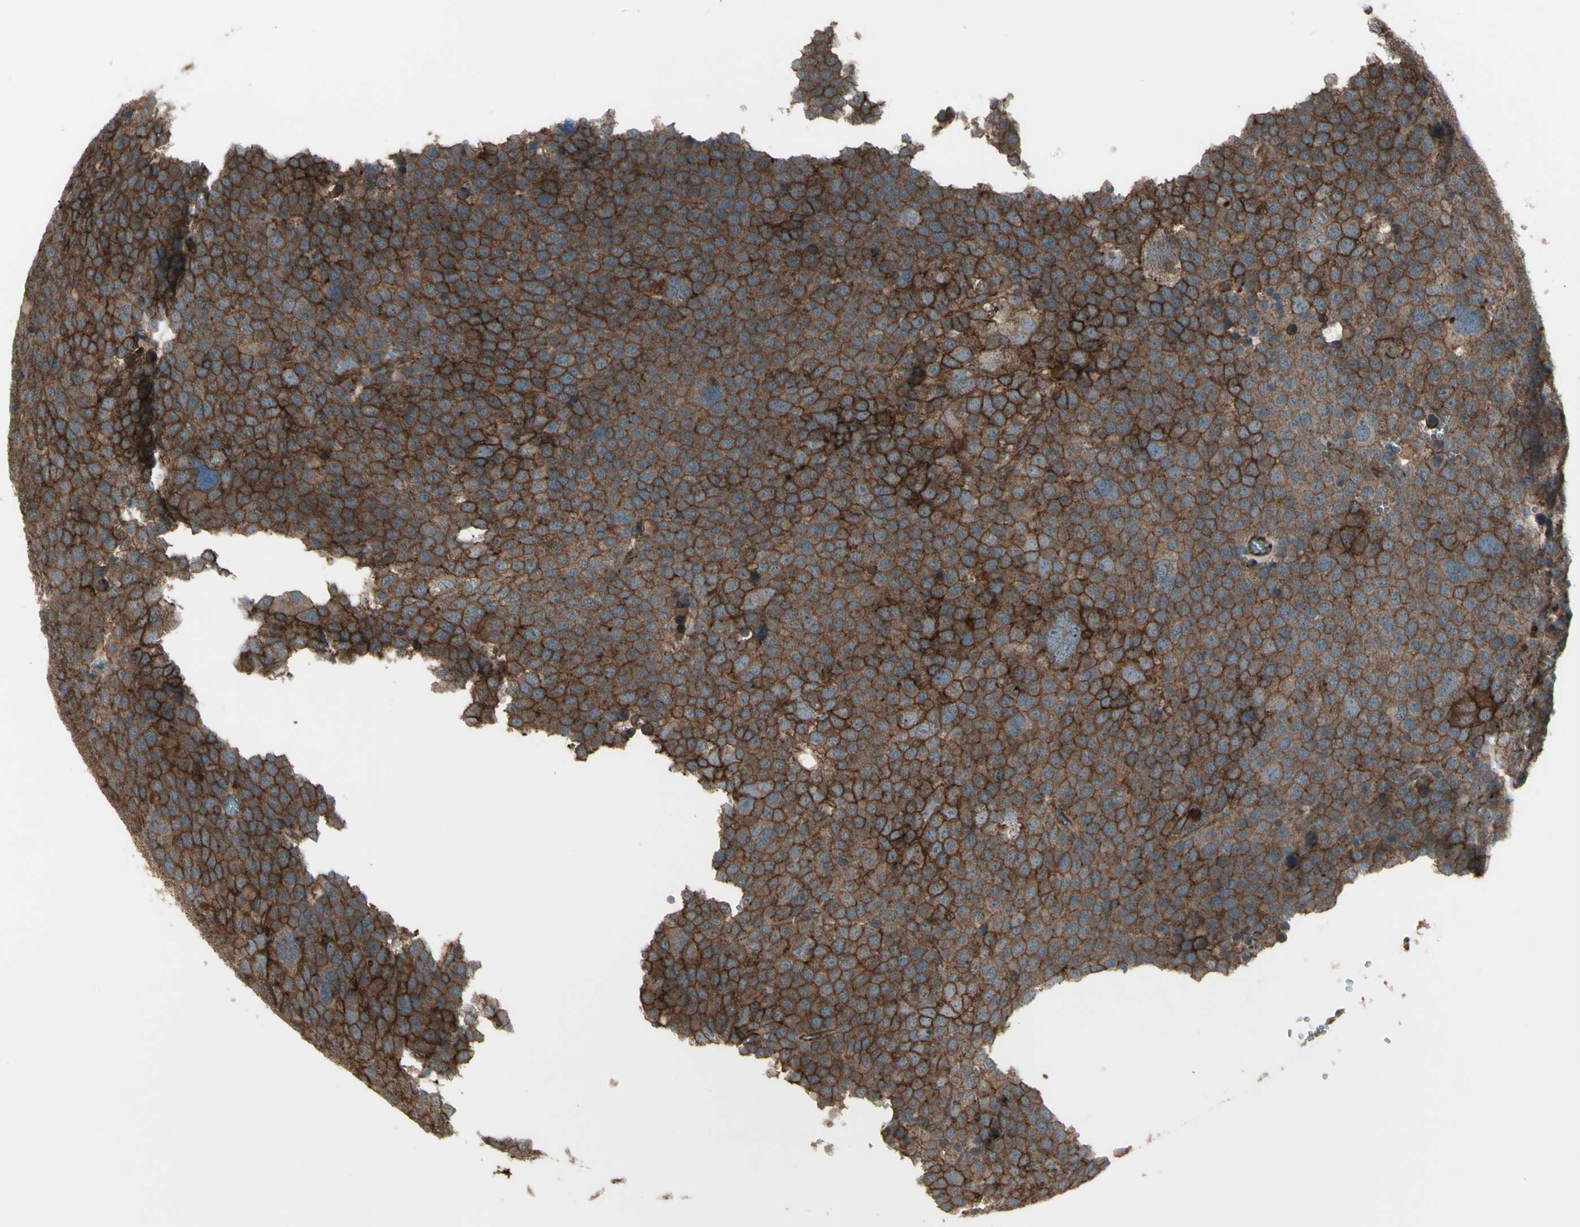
{"staining": {"intensity": "strong", "quantity": ">75%", "location": "cytoplasmic/membranous"}, "tissue": "testis cancer", "cell_type": "Tumor cells", "image_type": "cancer", "snomed": [{"axis": "morphology", "description": "Seminoma, NOS"}, {"axis": "topography", "description": "Testis"}], "caption": "Strong cytoplasmic/membranous protein staining is identified in approximately >75% of tumor cells in testis cancer (seminoma). (DAB IHC with brightfield microscopy, high magnification).", "gene": "FXYD5", "patient": {"sex": "male", "age": 71}}